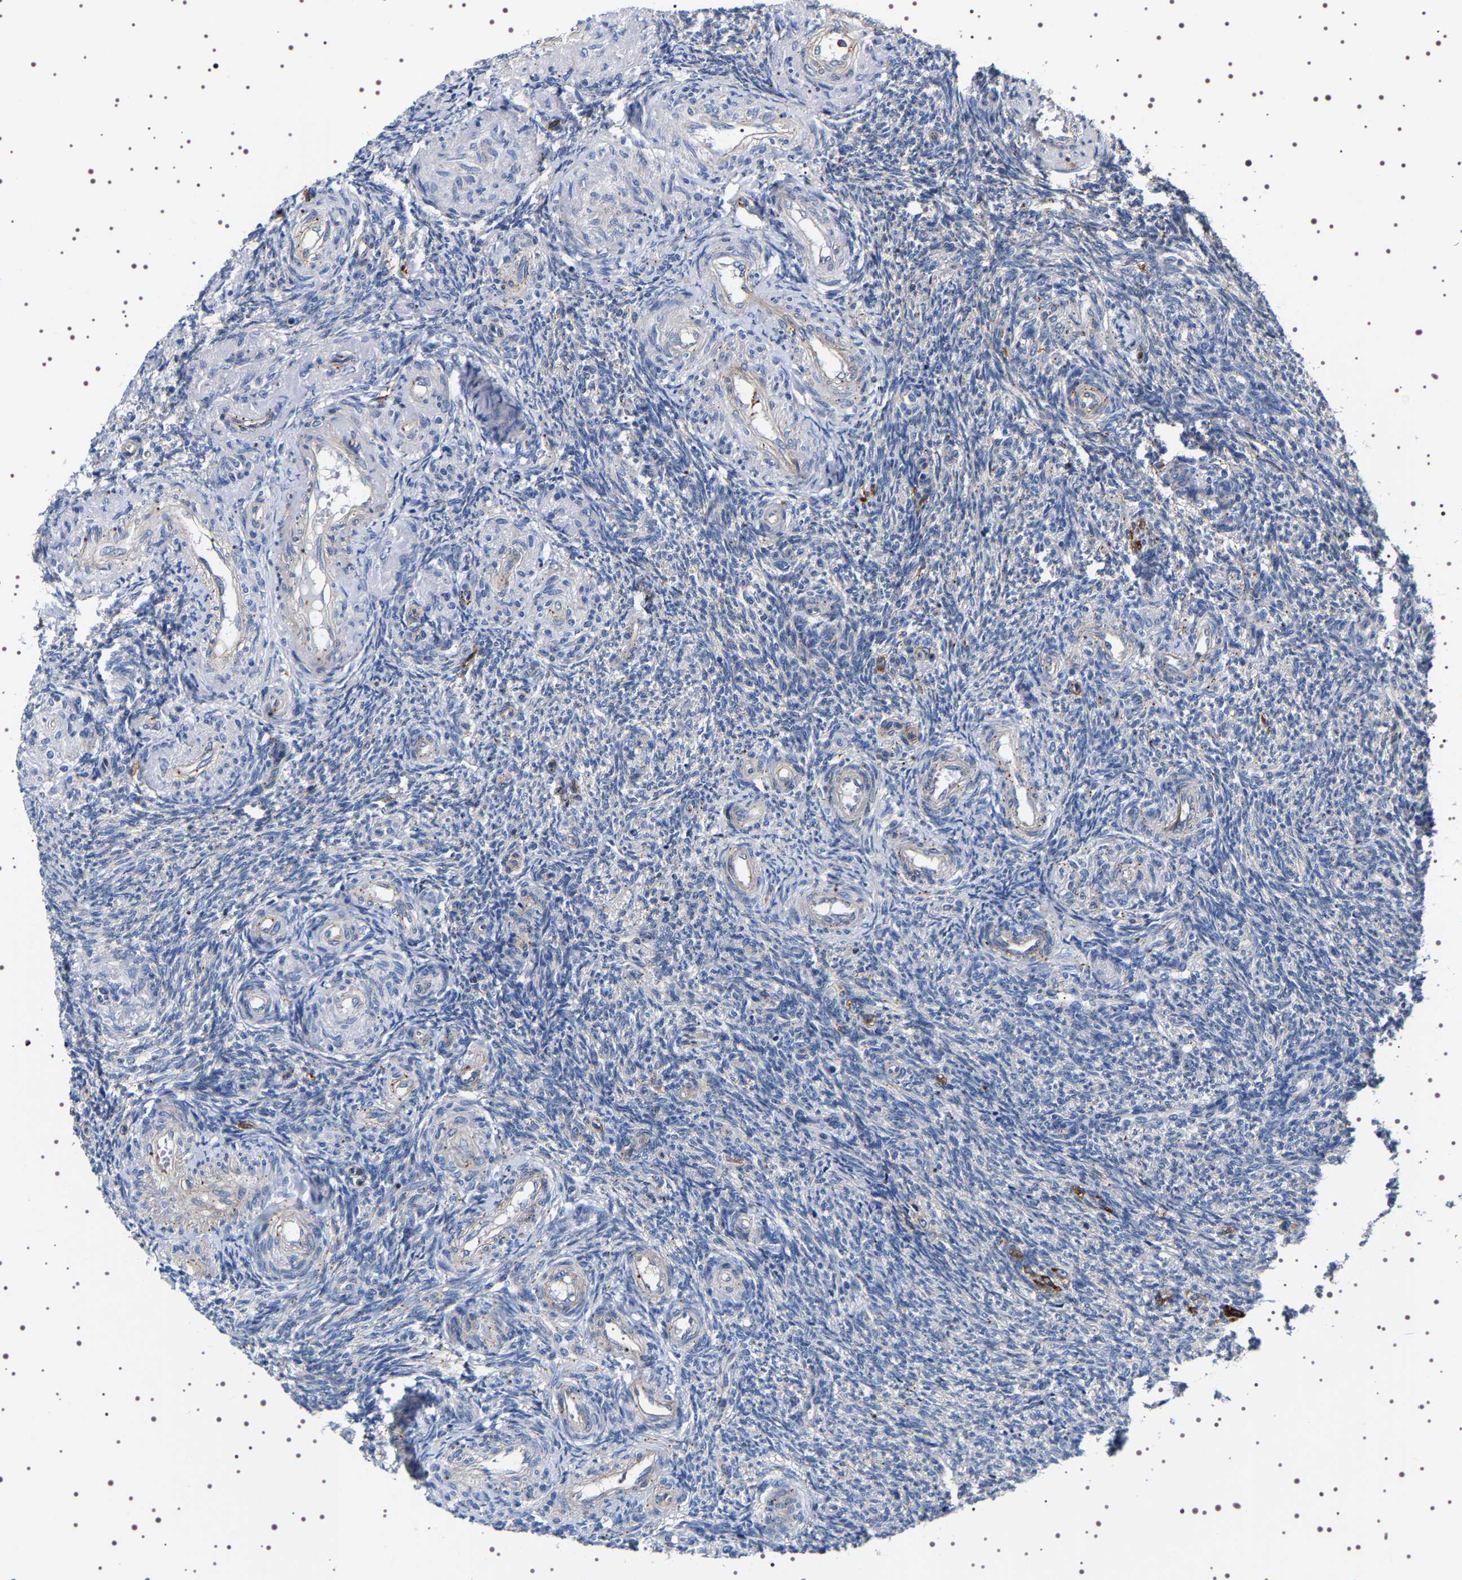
{"staining": {"intensity": "moderate", "quantity": ">75%", "location": "cytoplasmic/membranous"}, "tissue": "ovary", "cell_type": "Follicle cells", "image_type": "normal", "snomed": [{"axis": "morphology", "description": "Normal tissue, NOS"}, {"axis": "topography", "description": "Ovary"}], "caption": "IHC histopathology image of unremarkable ovary: ovary stained using immunohistochemistry (IHC) demonstrates medium levels of moderate protein expression localized specifically in the cytoplasmic/membranous of follicle cells, appearing as a cytoplasmic/membranous brown color.", "gene": "SQLE", "patient": {"sex": "female", "age": 41}}